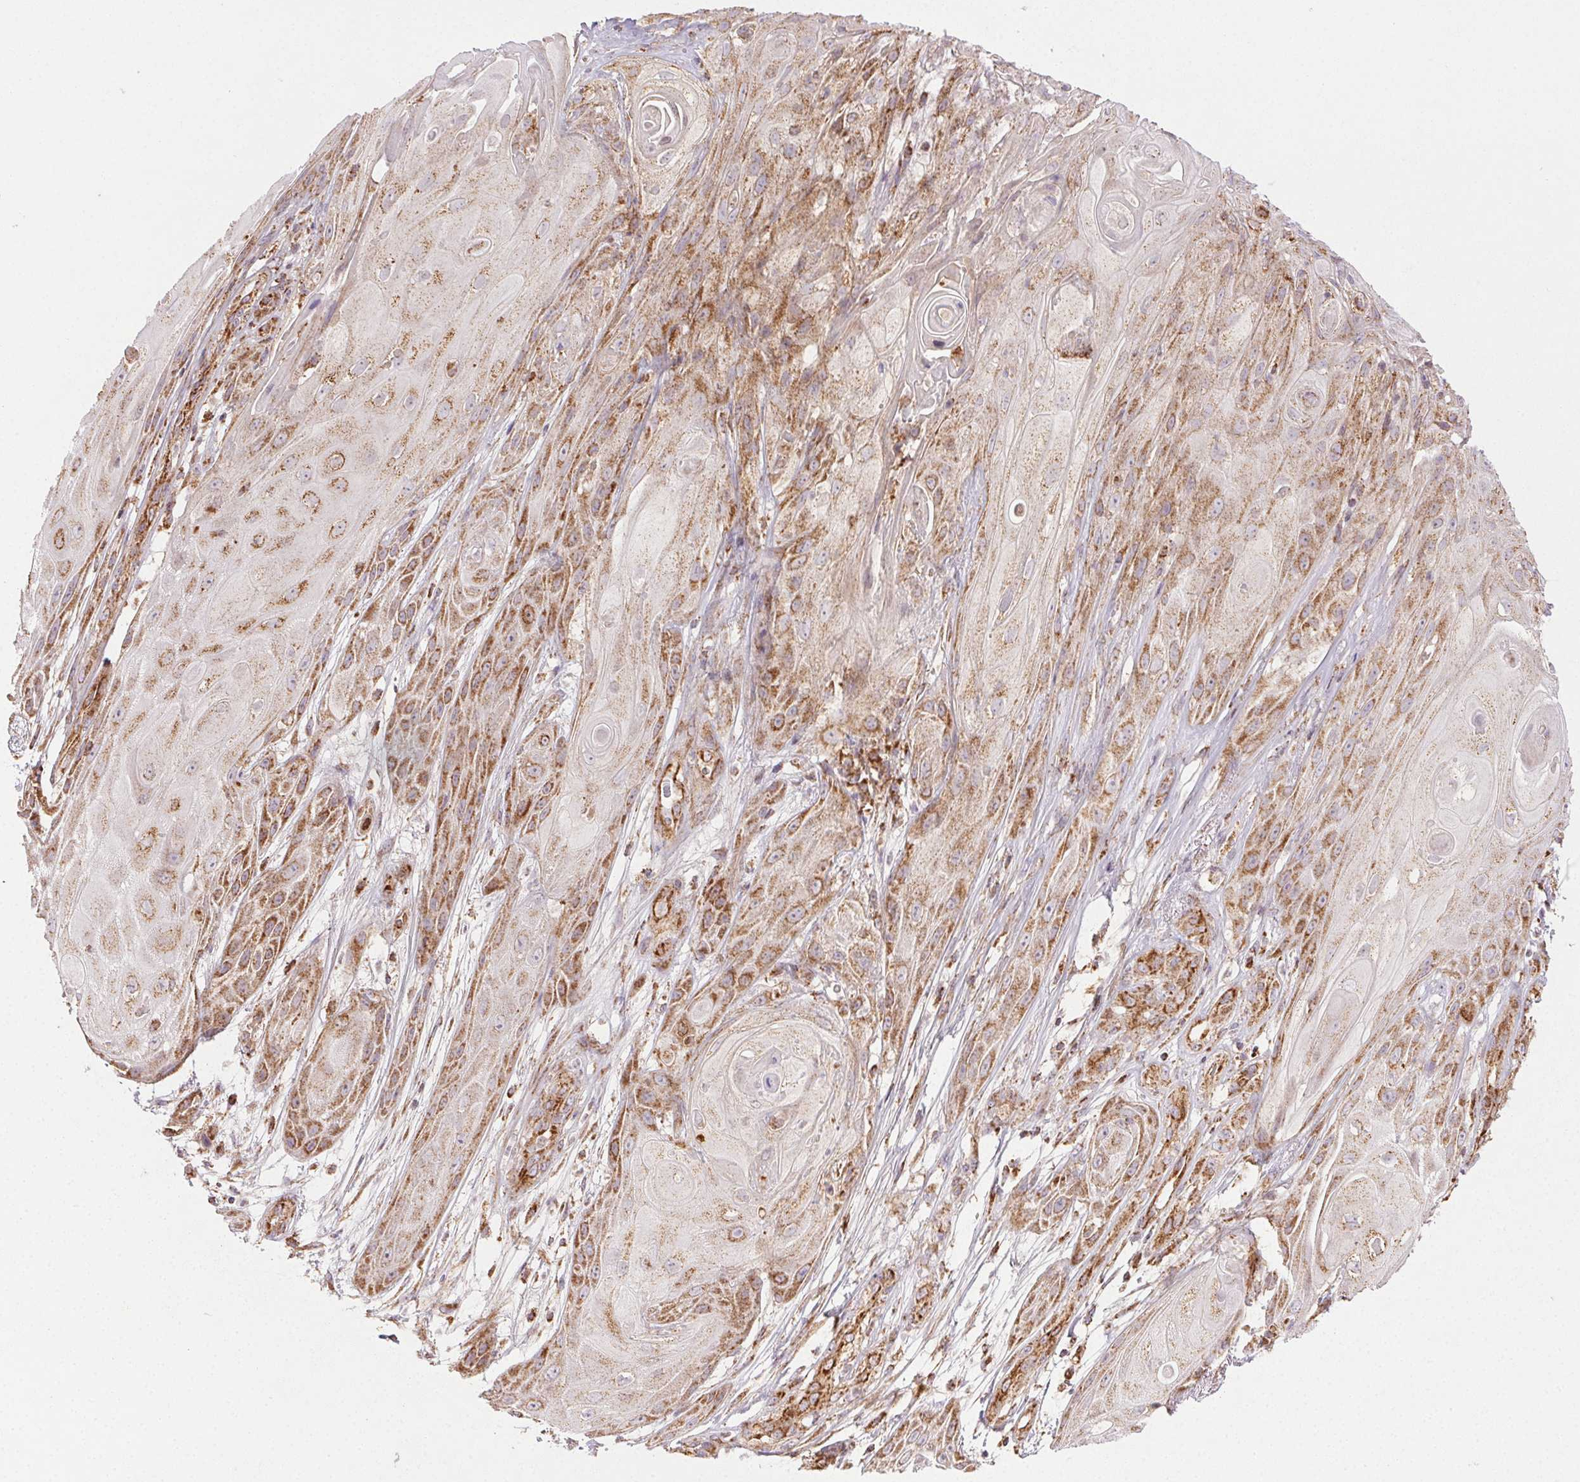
{"staining": {"intensity": "moderate", "quantity": ">75%", "location": "cytoplasmic/membranous"}, "tissue": "skin cancer", "cell_type": "Tumor cells", "image_type": "cancer", "snomed": [{"axis": "morphology", "description": "Squamous cell carcinoma, NOS"}, {"axis": "topography", "description": "Skin"}], "caption": "Human squamous cell carcinoma (skin) stained for a protein (brown) exhibits moderate cytoplasmic/membranous positive staining in approximately >75% of tumor cells.", "gene": "CLPB", "patient": {"sex": "male", "age": 62}}